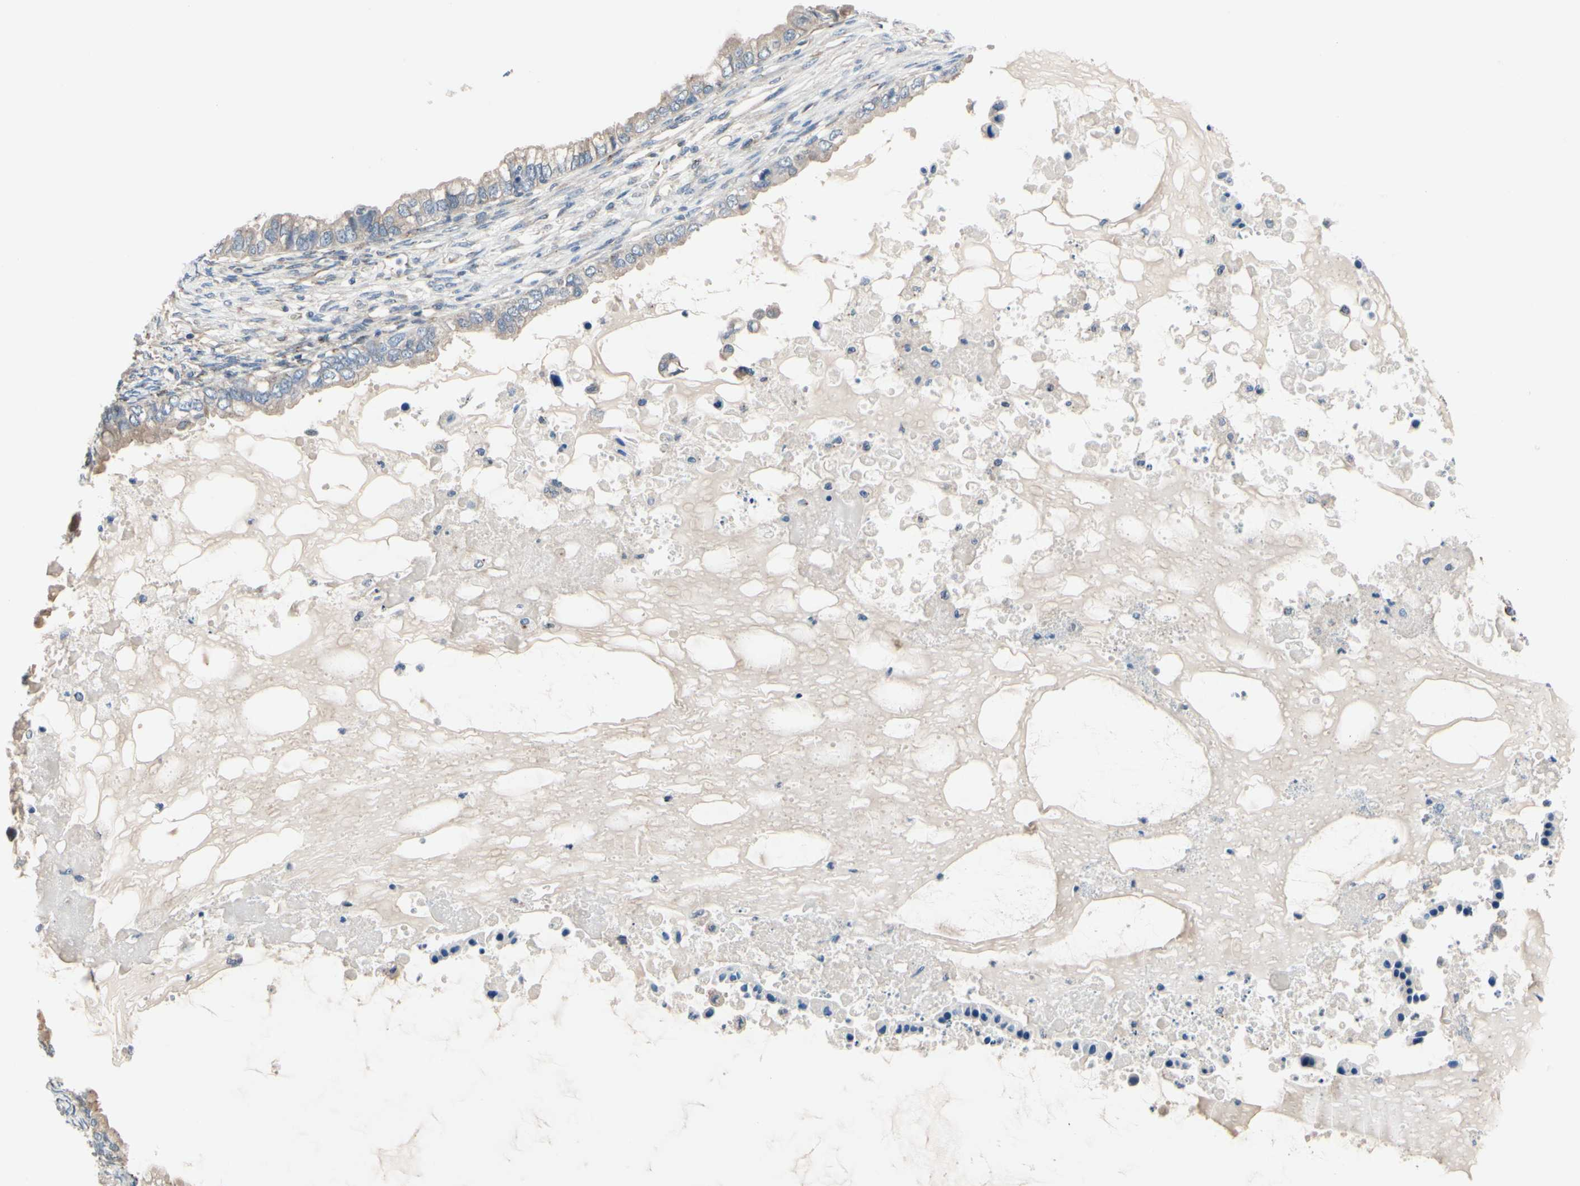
{"staining": {"intensity": "weak", "quantity": "<25%", "location": "cytoplasmic/membranous"}, "tissue": "ovarian cancer", "cell_type": "Tumor cells", "image_type": "cancer", "snomed": [{"axis": "morphology", "description": "Cystadenocarcinoma, mucinous, NOS"}, {"axis": "topography", "description": "Ovary"}], "caption": "Histopathology image shows no protein positivity in tumor cells of ovarian cancer (mucinous cystadenocarcinoma) tissue. (DAB immunohistochemistry with hematoxylin counter stain).", "gene": "PRKAR2B", "patient": {"sex": "female", "age": 80}}